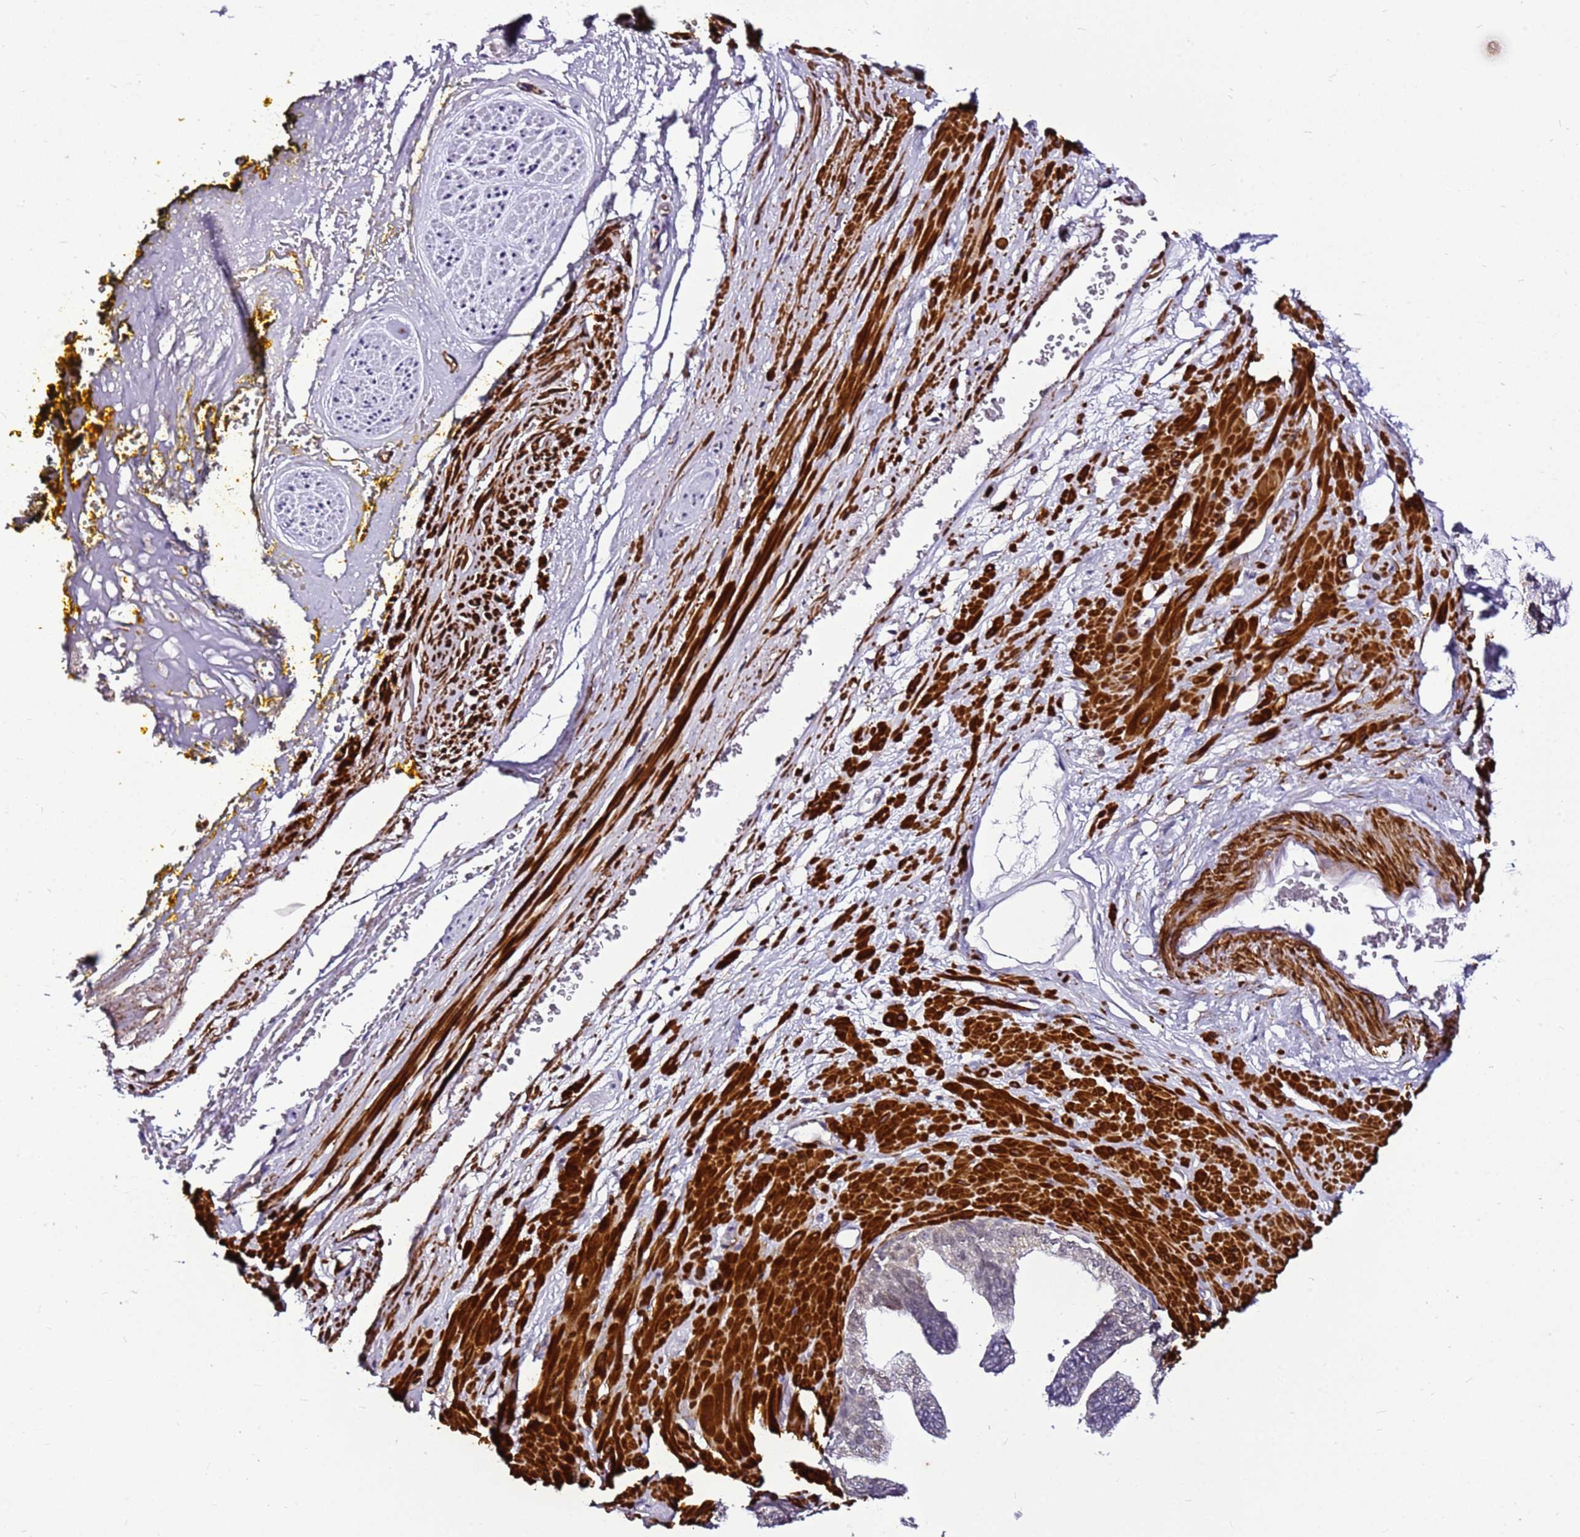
{"staining": {"intensity": "negative", "quantity": "none", "location": "none"}, "tissue": "adipose tissue", "cell_type": "Adipocytes", "image_type": "normal", "snomed": [{"axis": "morphology", "description": "Normal tissue, NOS"}, {"axis": "morphology", "description": "Adenocarcinoma, Low grade"}, {"axis": "topography", "description": "Prostate"}, {"axis": "topography", "description": "Peripheral nerve tissue"}], "caption": "This is an immunohistochemistry (IHC) image of normal human adipose tissue. There is no positivity in adipocytes.", "gene": "SMIM4", "patient": {"sex": "male", "age": 63}}